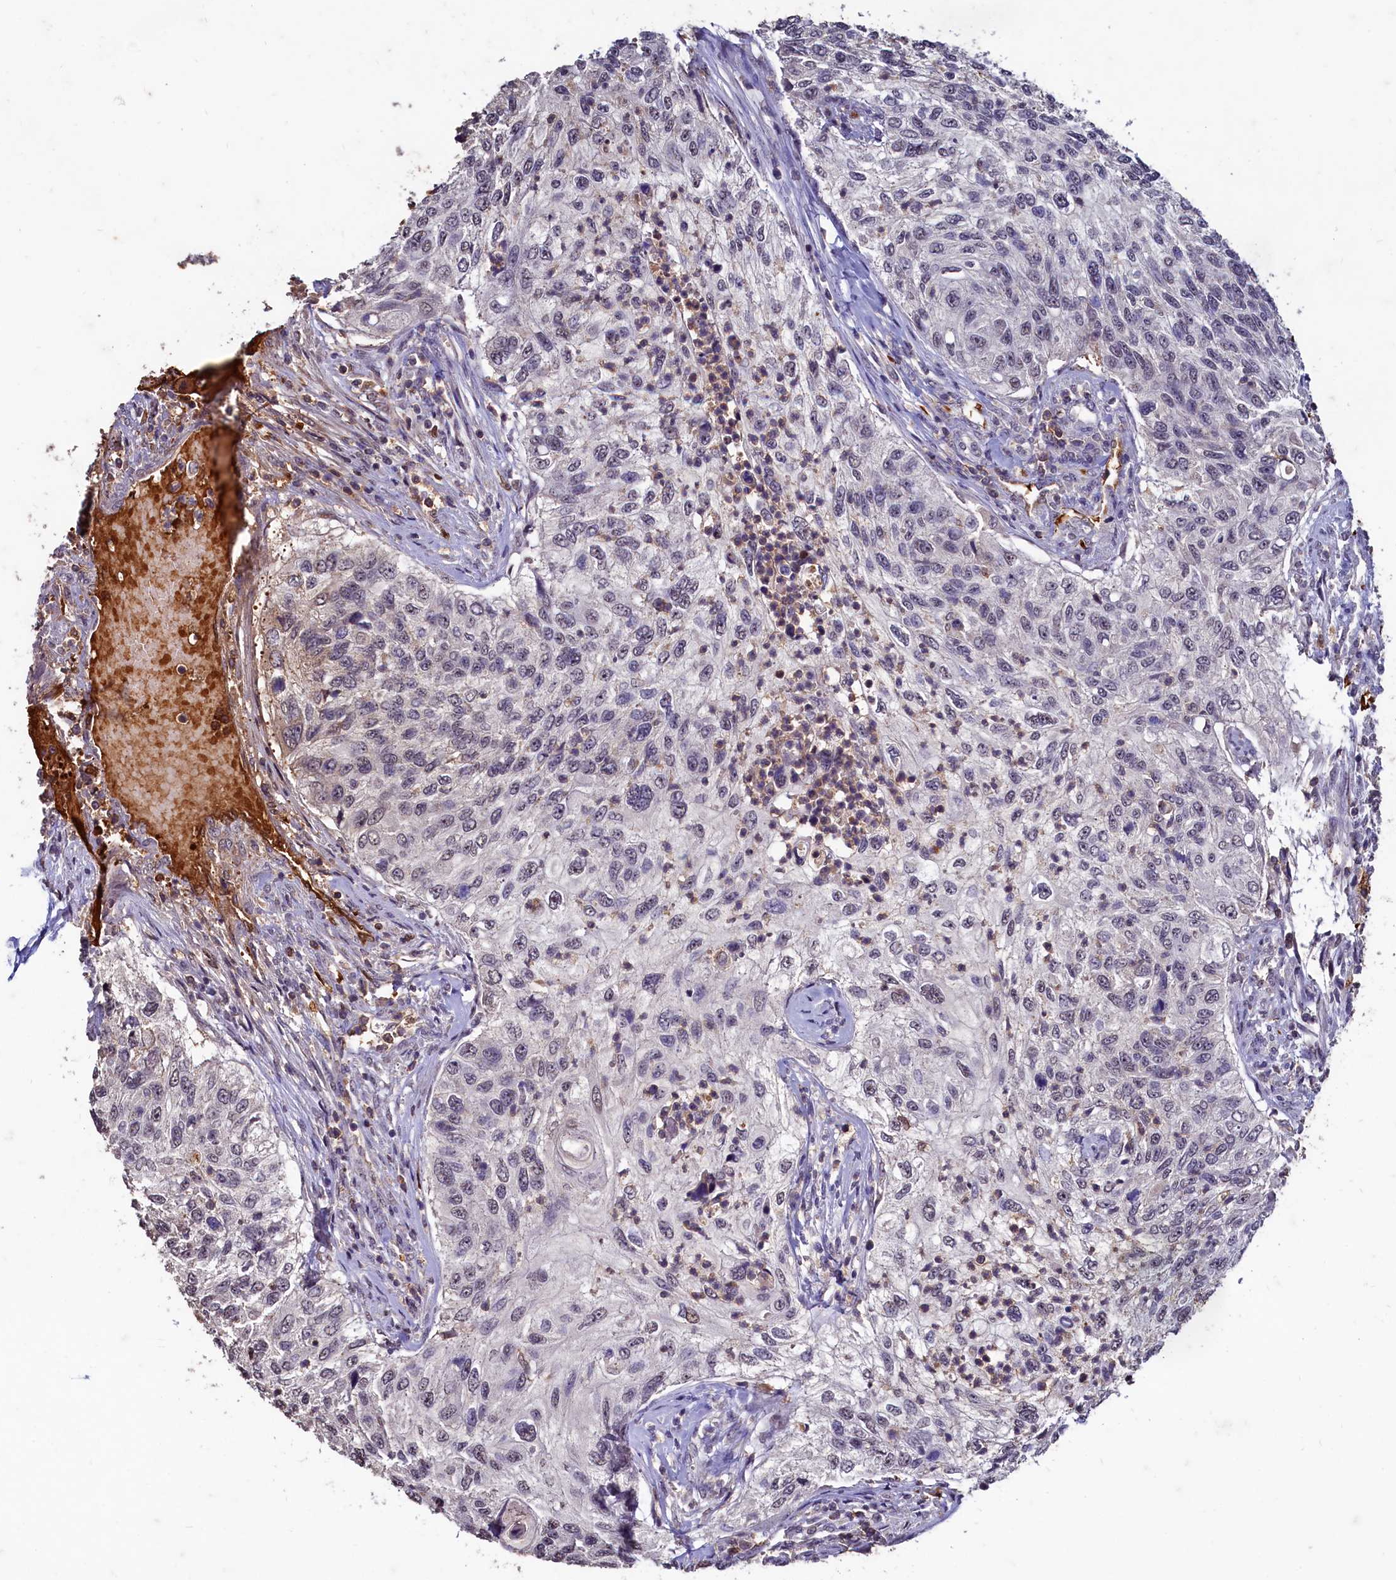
{"staining": {"intensity": "negative", "quantity": "none", "location": "none"}, "tissue": "urothelial cancer", "cell_type": "Tumor cells", "image_type": "cancer", "snomed": [{"axis": "morphology", "description": "Urothelial carcinoma, High grade"}, {"axis": "topography", "description": "Urinary bladder"}], "caption": "The immunohistochemistry micrograph has no significant expression in tumor cells of urothelial carcinoma (high-grade) tissue.", "gene": "CSTPP1", "patient": {"sex": "female", "age": 60}}